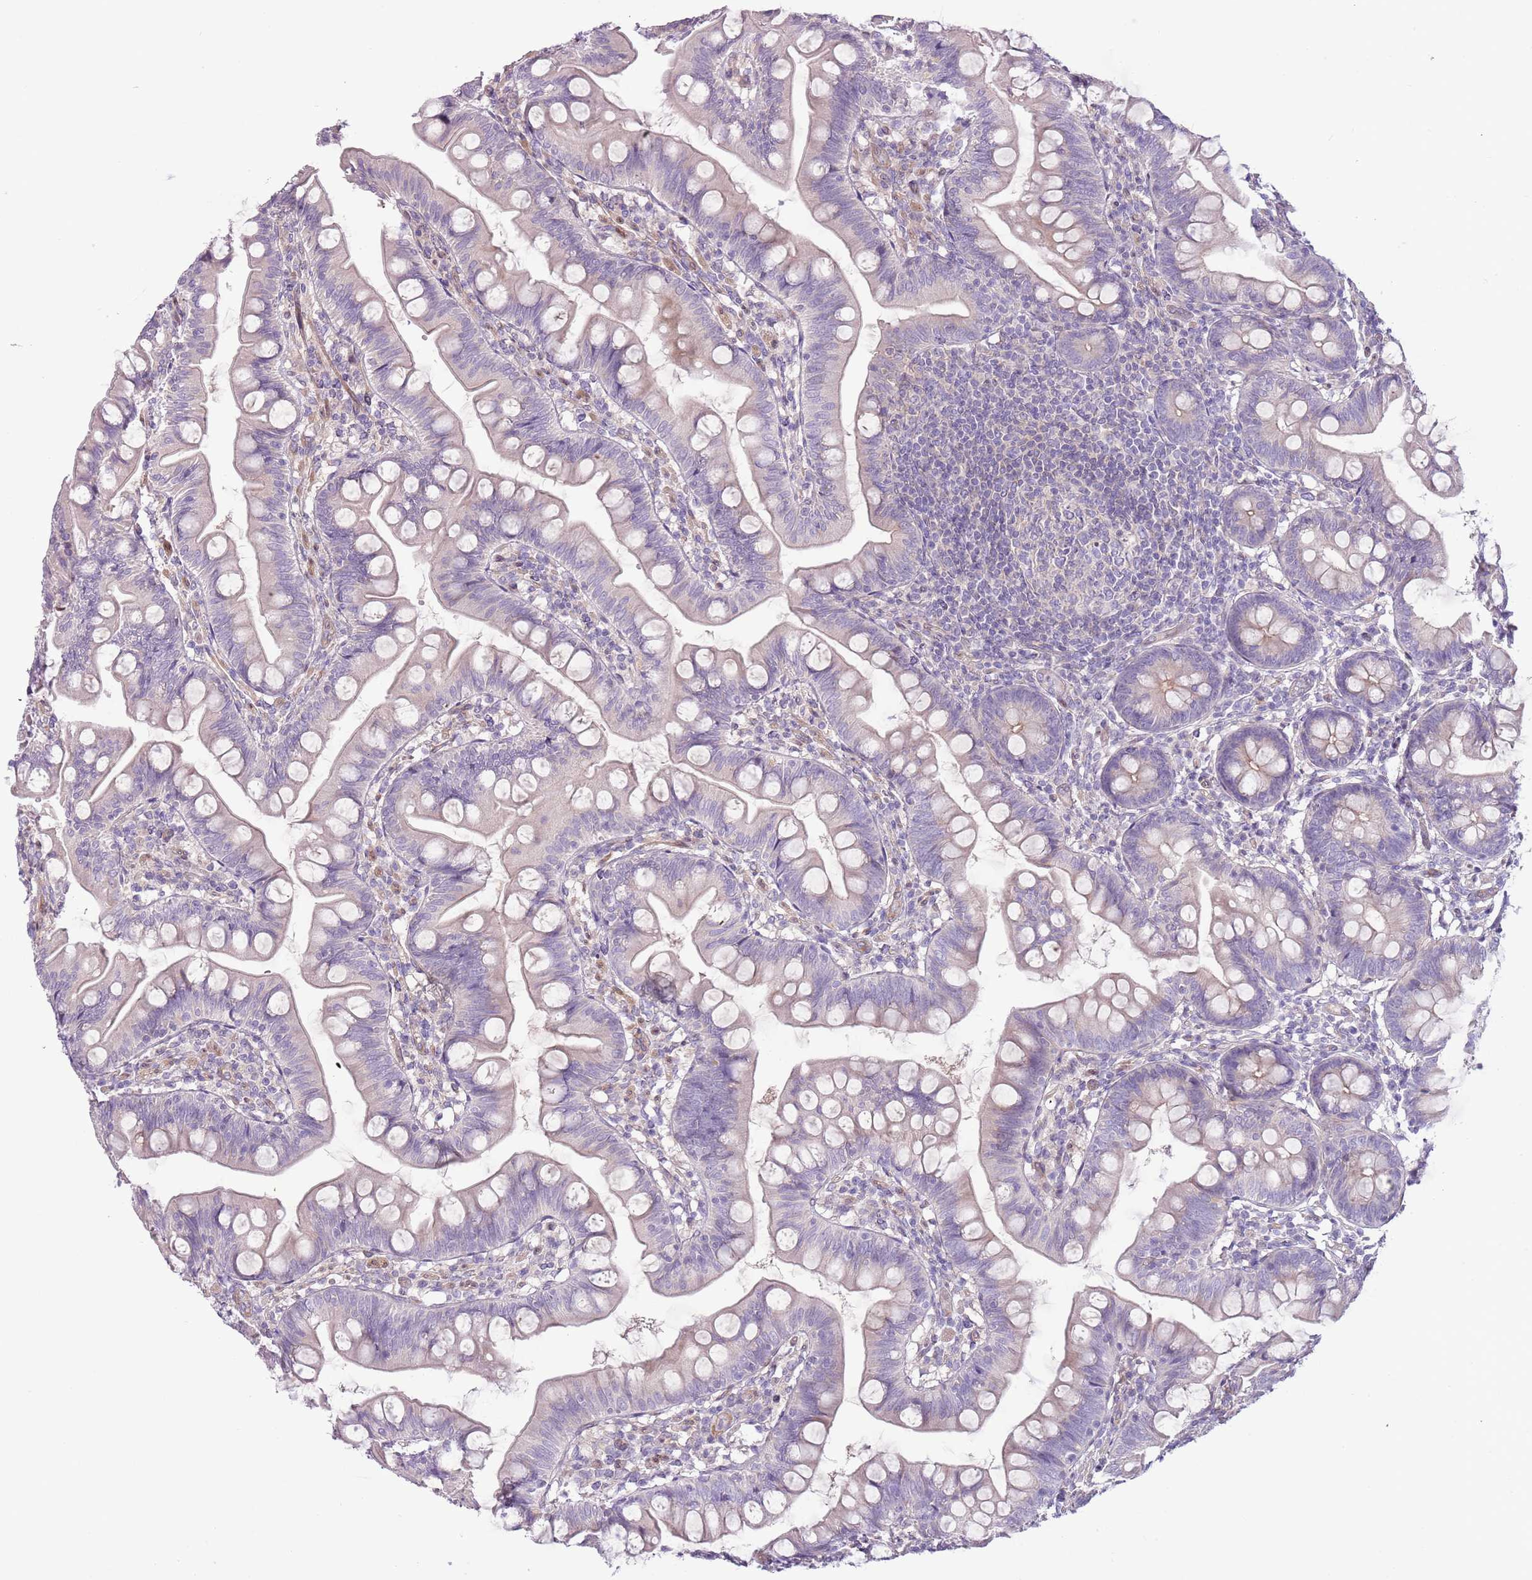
{"staining": {"intensity": "weak", "quantity": "<25%", "location": "cytoplasmic/membranous"}, "tissue": "small intestine", "cell_type": "Glandular cells", "image_type": "normal", "snomed": [{"axis": "morphology", "description": "Normal tissue, NOS"}, {"axis": "topography", "description": "Small intestine"}], "caption": "Normal small intestine was stained to show a protein in brown. There is no significant staining in glandular cells. (Brightfield microscopy of DAB (3,3'-diaminobenzidine) immunohistochemistry (IHC) at high magnification).", "gene": "MRO", "patient": {"sex": "male", "age": 7}}